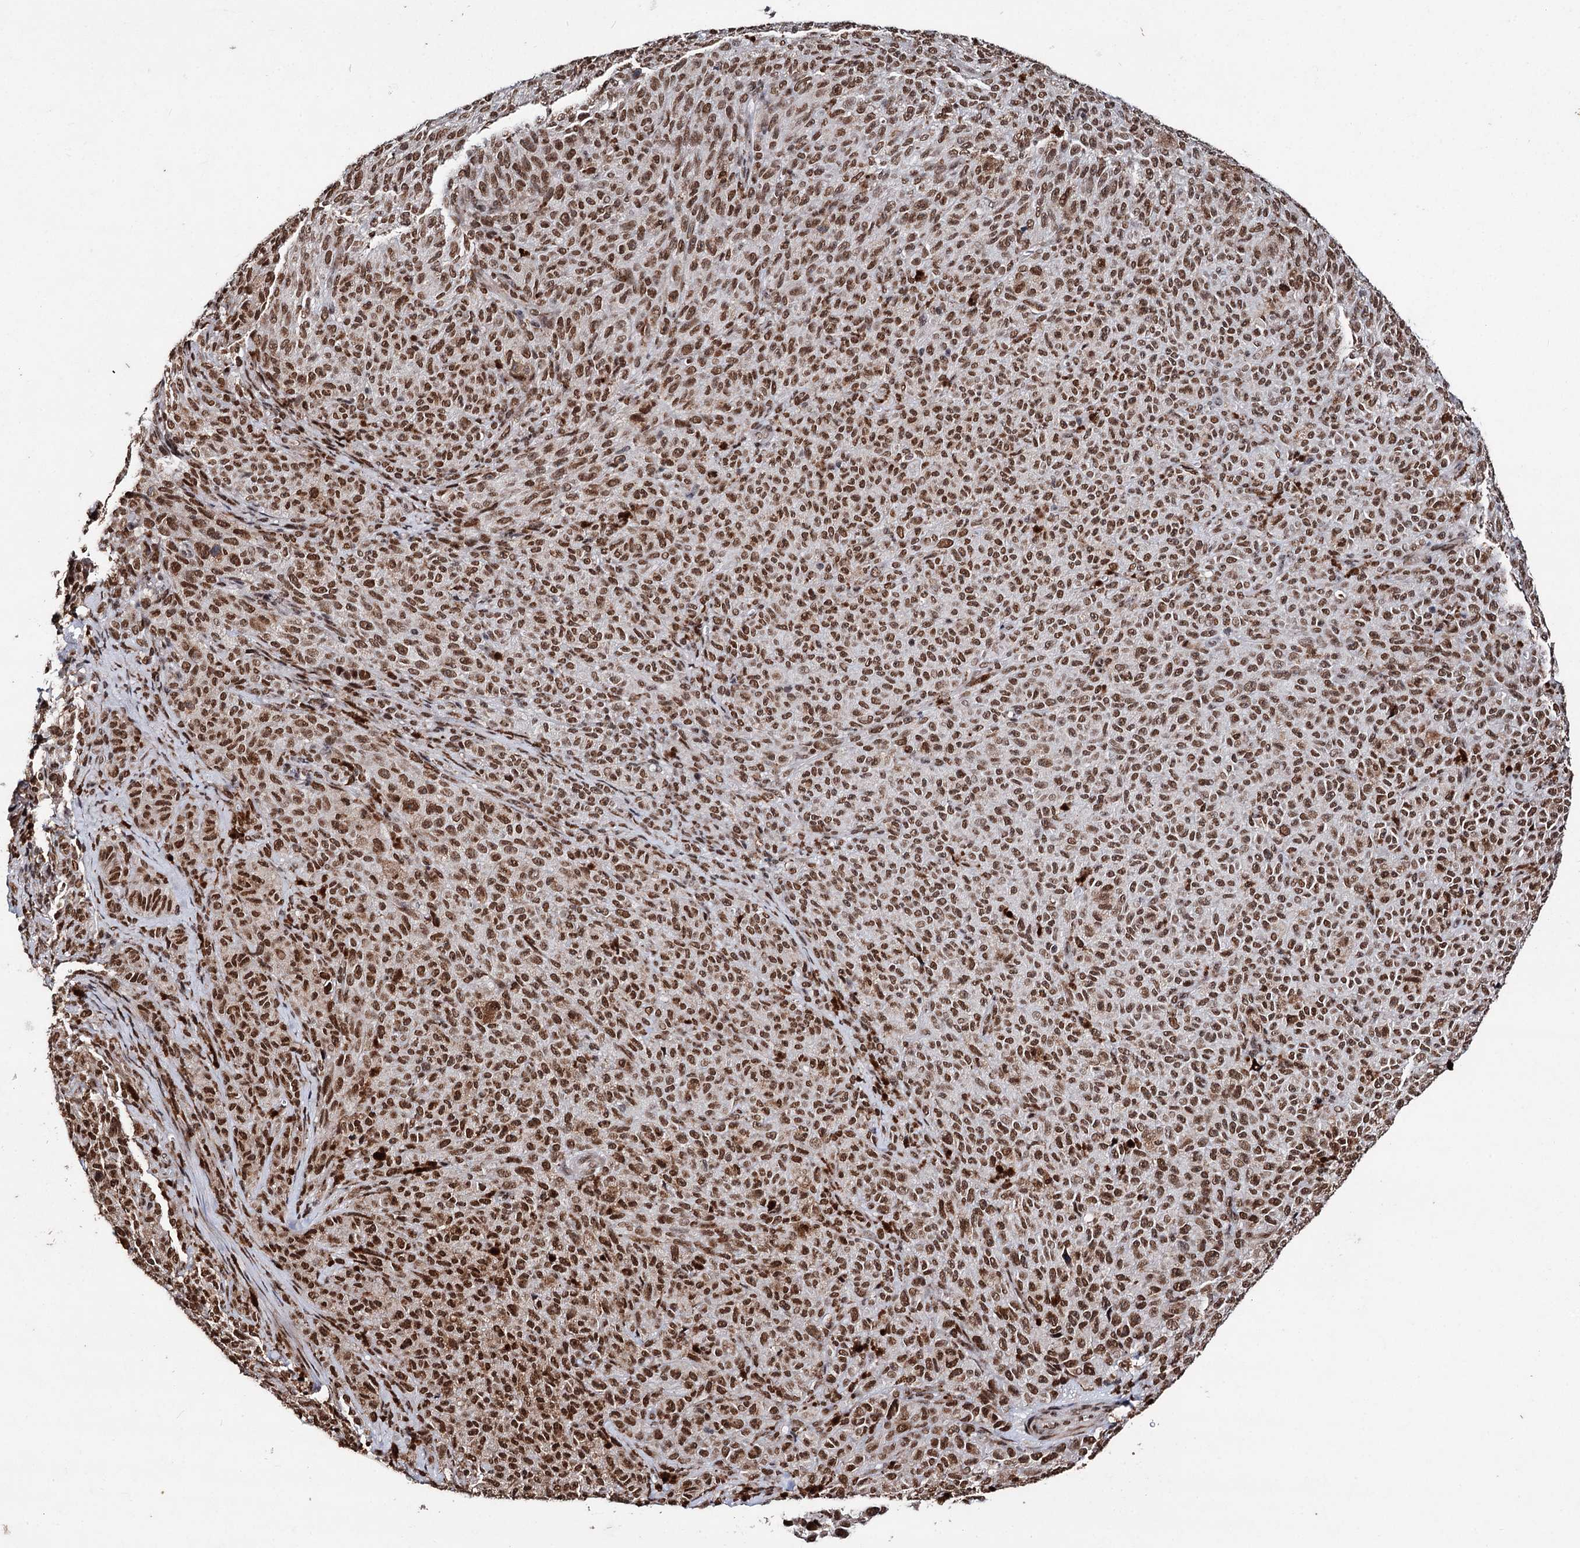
{"staining": {"intensity": "moderate", "quantity": ">75%", "location": "nuclear"}, "tissue": "melanoma", "cell_type": "Tumor cells", "image_type": "cancer", "snomed": [{"axis": "morphology", "description": "Malignant melanoma, NOS"}, {"axis": "topography", "description": "Skin"}], "caption": "Tumor cells reveal moderate nuclear positivity in approximately >75% of cells in malignant melanoma.", "gene": "MATR3", "patient": {"sex": "female", "age": 82}}